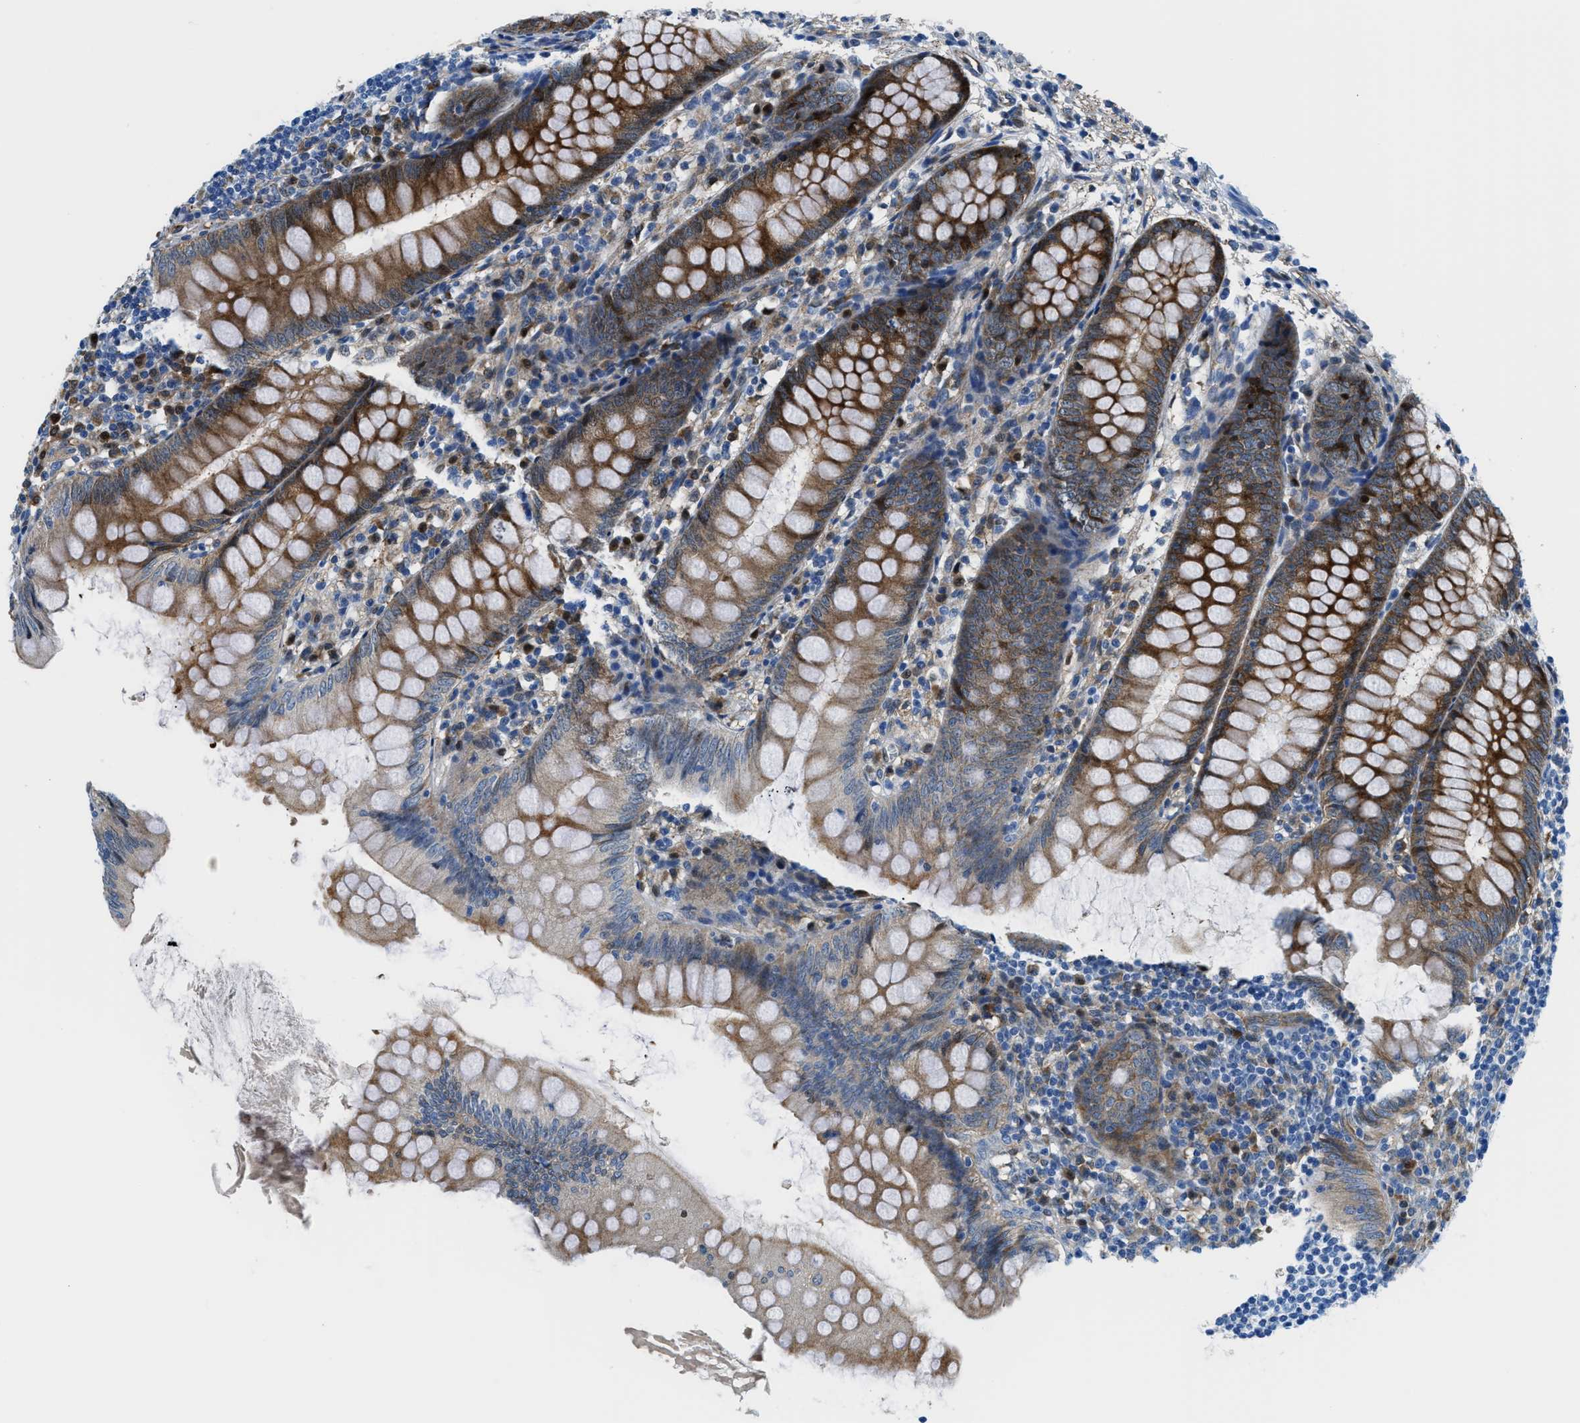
{"staining": {"intensity": "moderate", "quantity": ">75%", "location": "cytoplasmic/membranous"}, "tissue": "appendix", "cell_type": "Glandular cells", "image_type": "normal", "snomed": [{"axis": "morphology", "description": "Normal tissue, NOS"}, {"axis": "topography", "description": "Appendix"}], "caption": "This photomicrograph reveals immunohistochemistry (IHC) staining of normal human appendix, with medium moderate cytoplasmic/membranous positivity in approximately >75% of glandular cells.", "gene": "YWHAE", "patient": {"sex": "female", "age": 77}}